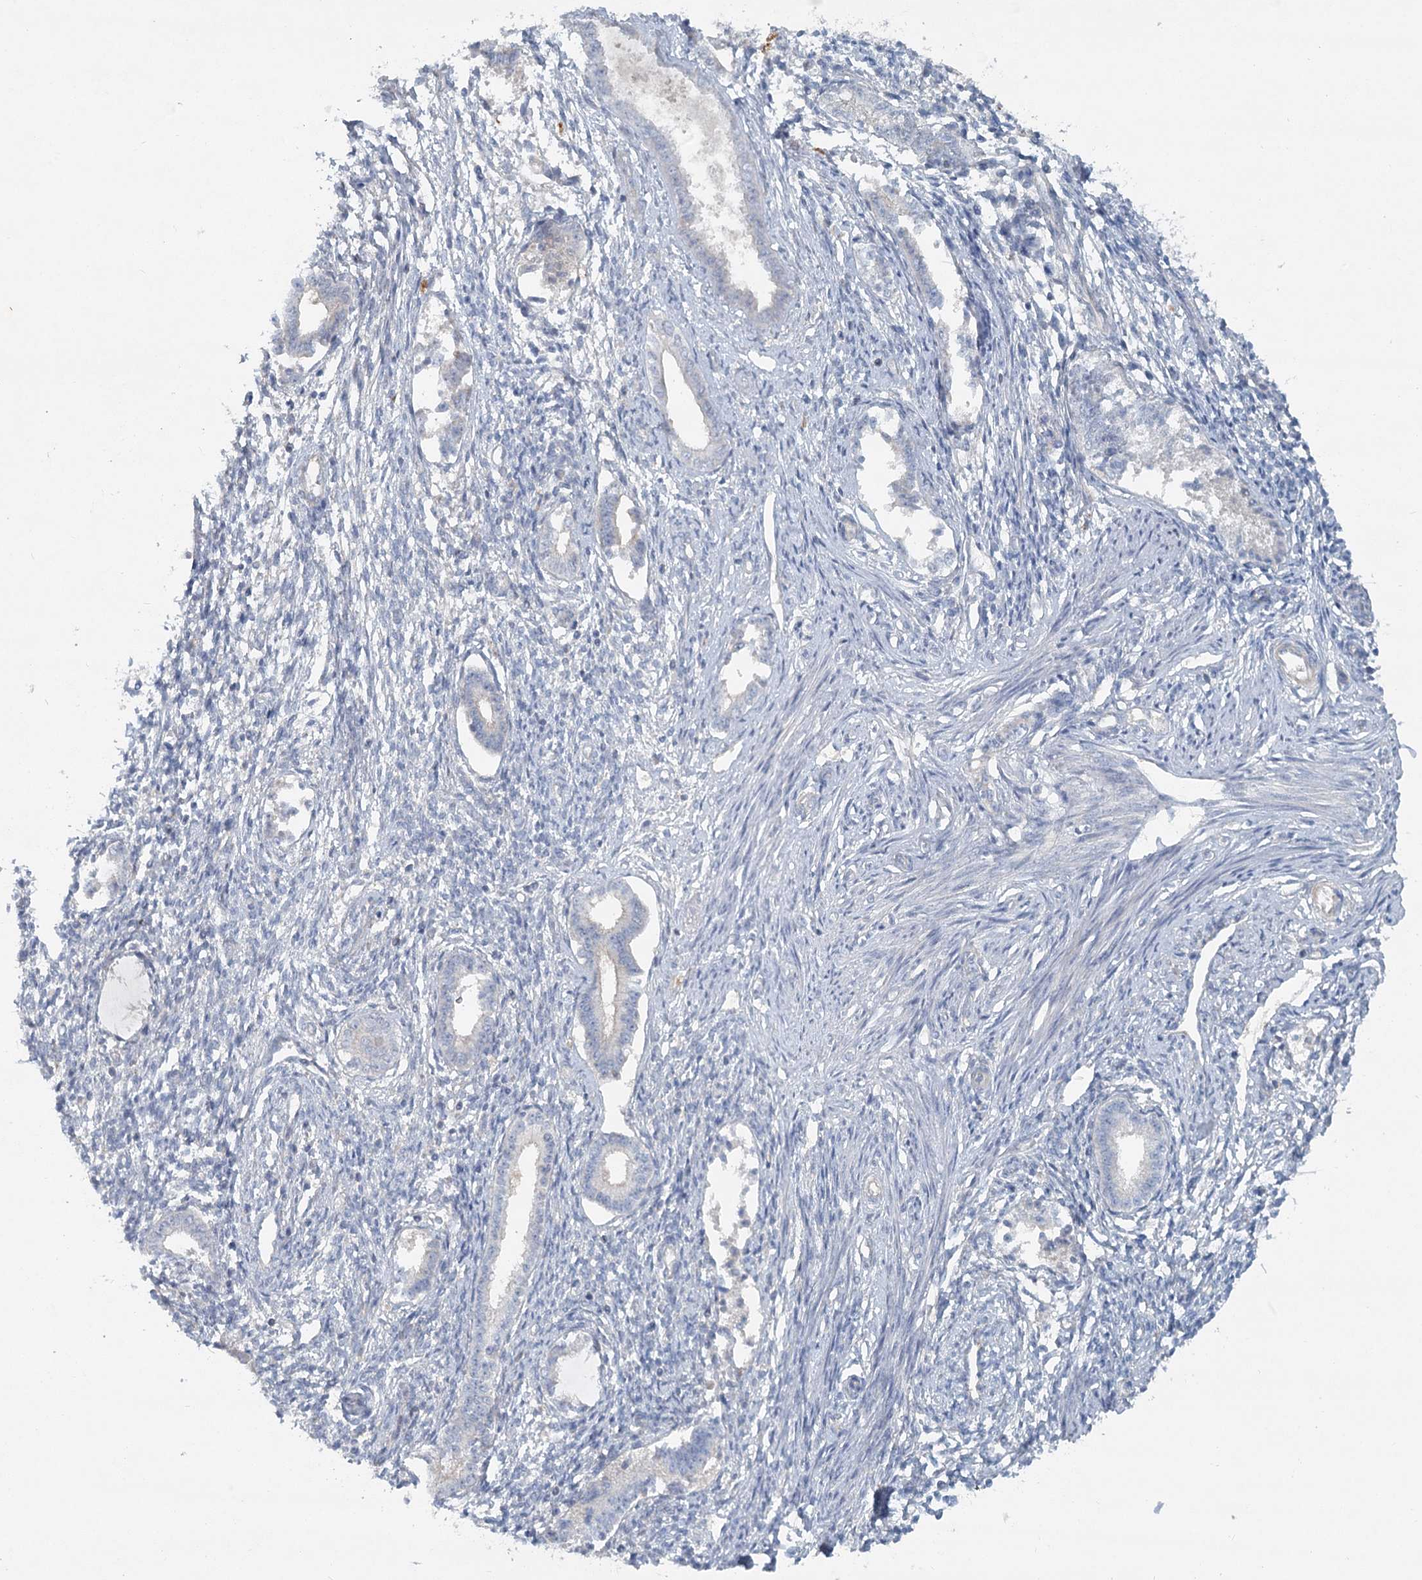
{"staining": {"intensity": "negative", "quantity": "none", "location": "none"}, "tissue": "endometrium", "cell_type": "Cells in endometrial stroma", "image_type": "normal", "snomed": [{"axis": "morphology", "description": "Normal tissue, NOS"}, {"axis": "topography", "description": "Endometrium"}], "caption": "This is a image of immunohistochemistry (IHC) staining of unremarkable endometrium, which shows no staining in cells in endometrial stroma. Nuclei are stained in blue.", "gene": "DNMBP", "patient": {"sex": "female", "age": 56}}